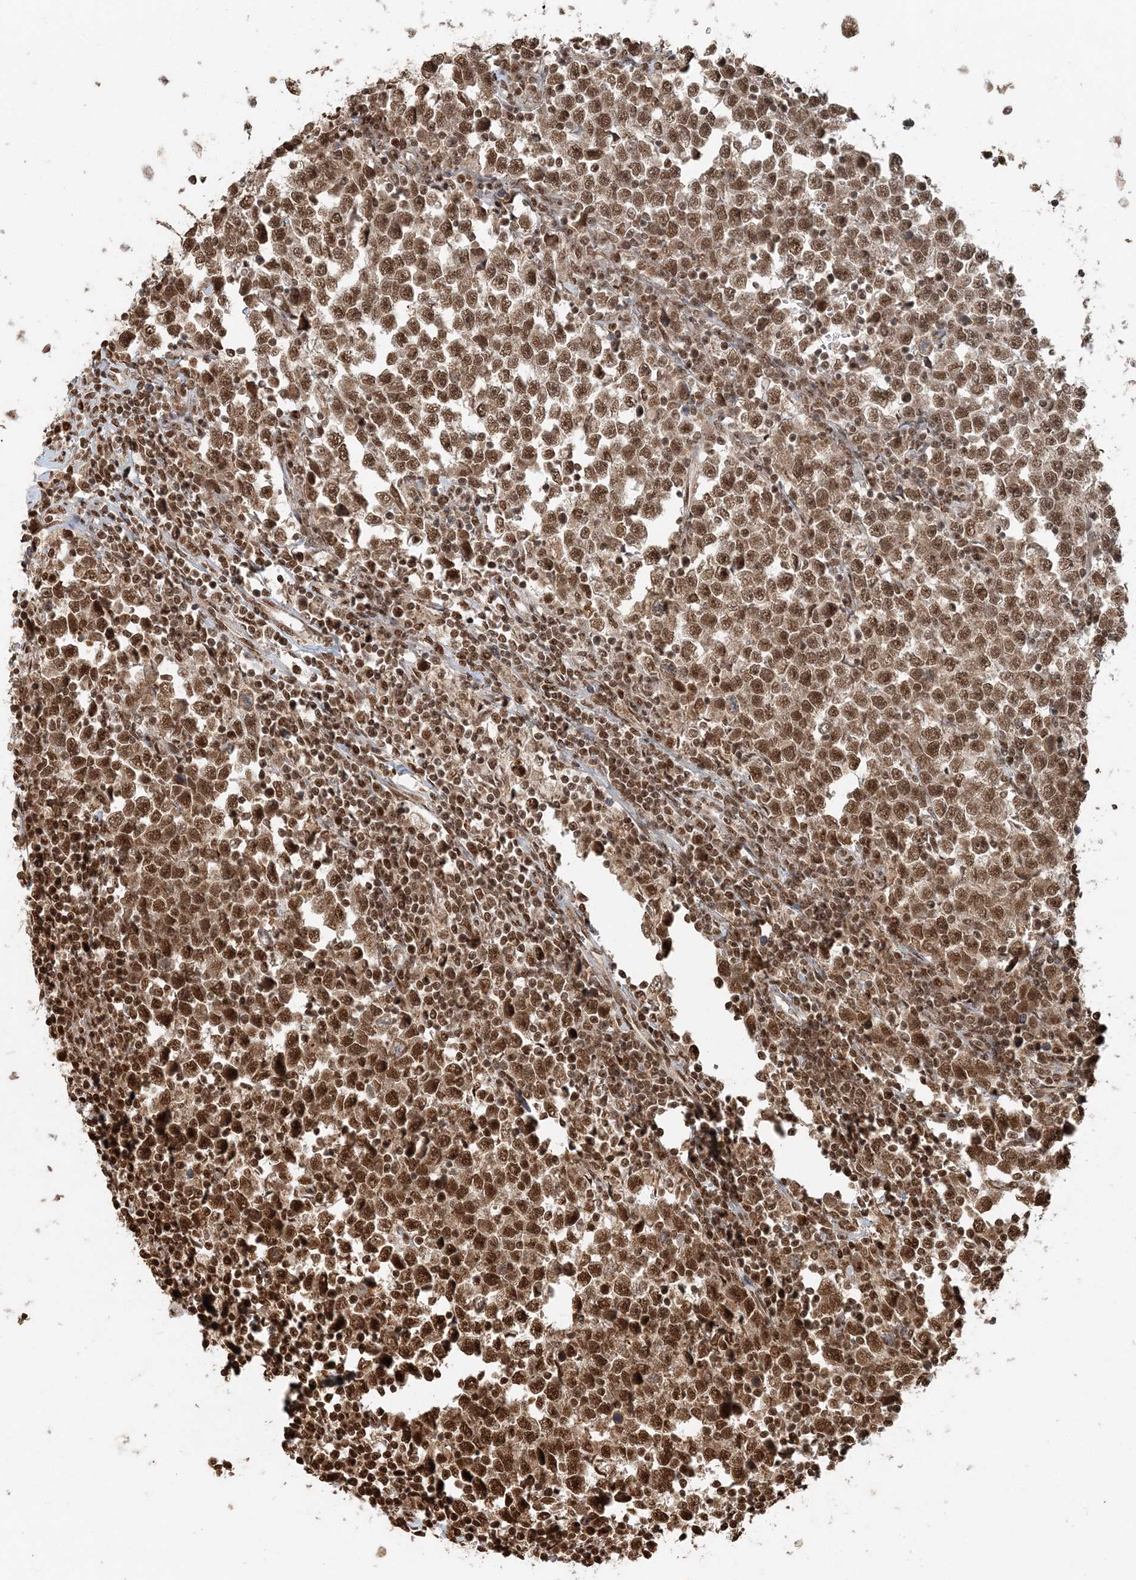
{"staining": {"intensity": "moderate", "quantity": ">75%", "location": "cytoplasmic/membranous,nuclear"}, "tissue": "testis cancer", "cell_type": "Tumor cells", "image_type": "cancer", "snomed": [{"axis": "morphology", "description": "Normal tissue, NOS"}, {"axis": "morphology", "description": "Seminoma, NOS"}, {"axis": "topography", "description": "Testis"}], "caption": "This is a micrograph of IHC staining of testis cancer, which shows moderate expression in the cytoplasmic/membranous and nuclear of tumor cells.", "gene": "ARHGAP35", "patient": {"sex": "male", "age": 43}}